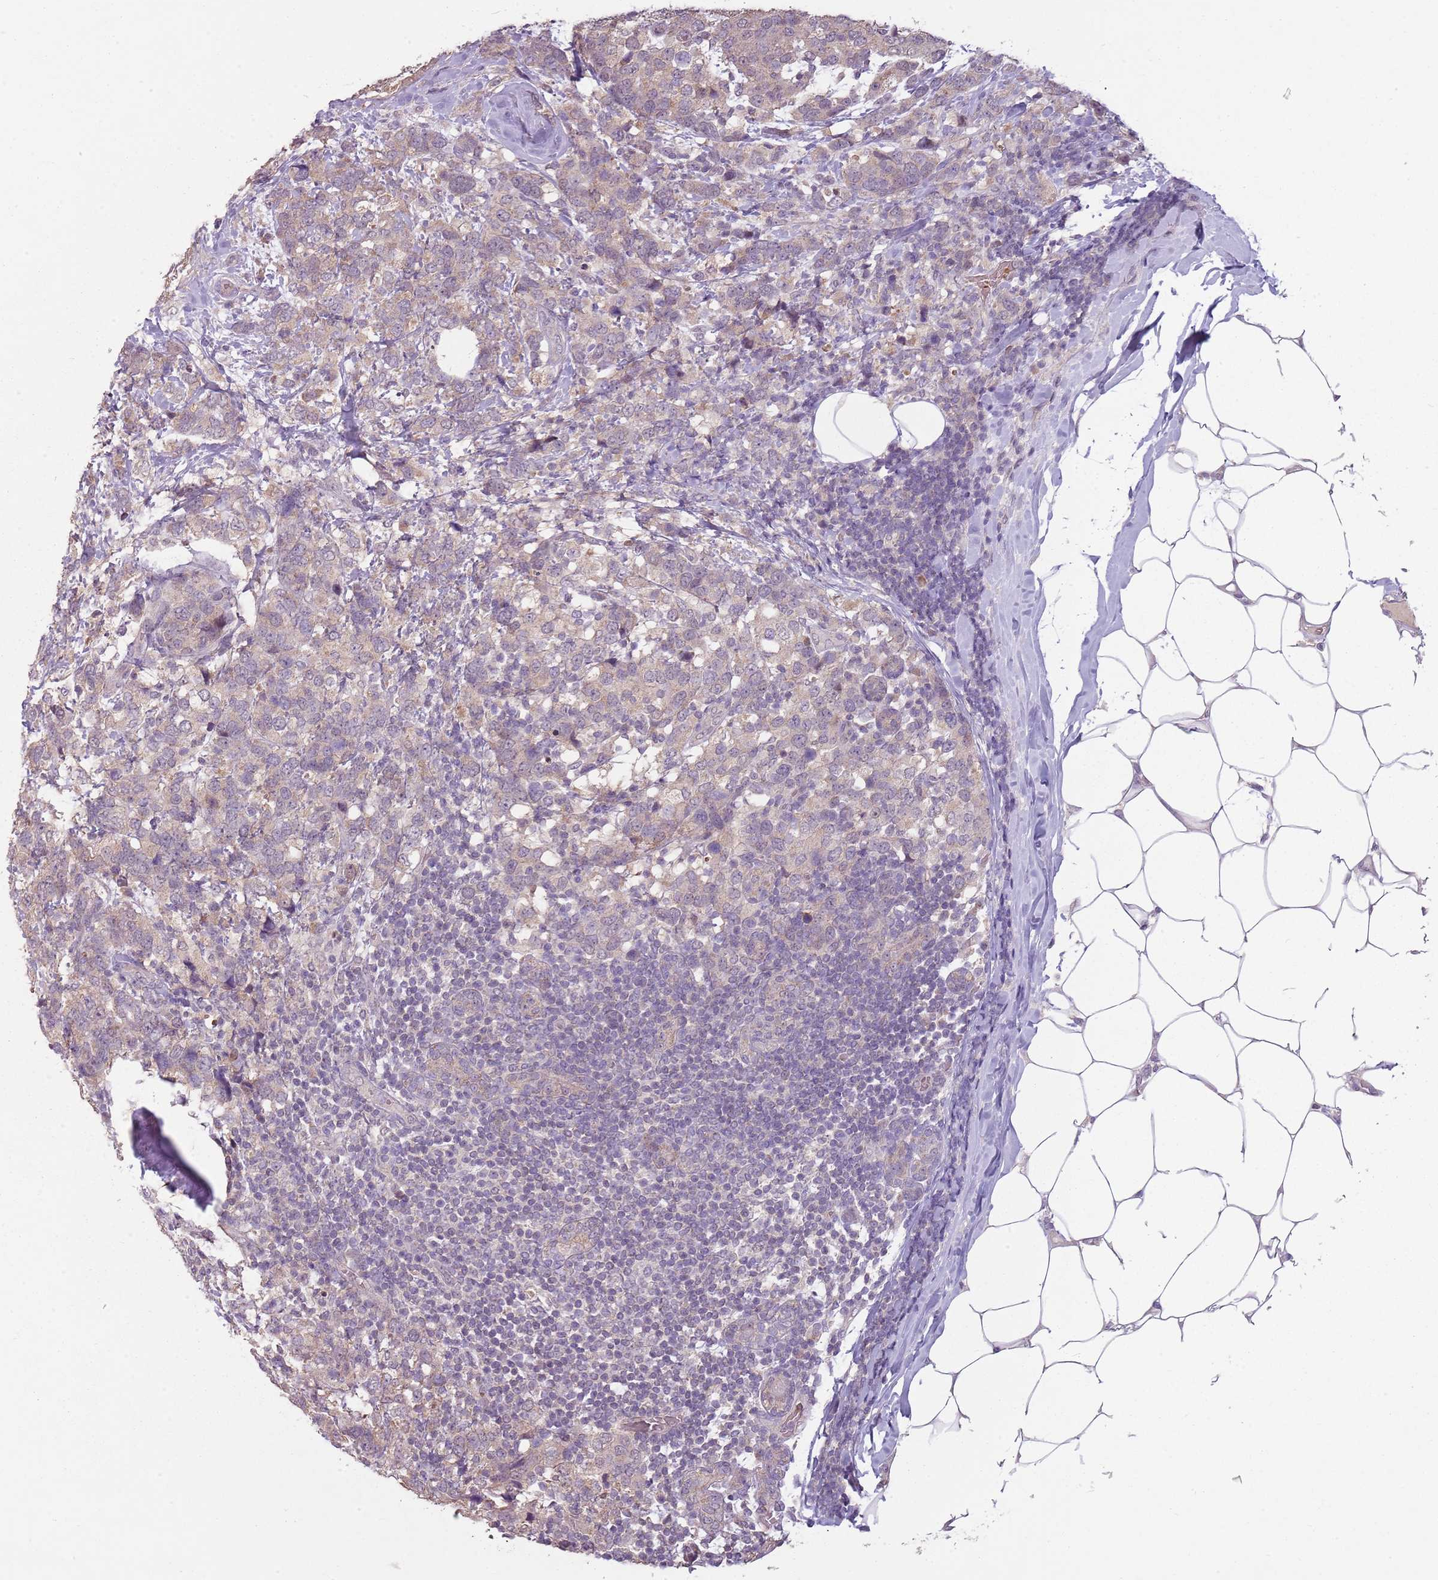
{"staining": {"intensity": "weak", "quantity": "25%-75%", "location": "cytoplasmic/membranous"}, "tissue": "breast cancer", "cell_type": "Tumor cells", "image_type": "cancer", "snomed": [{"axis": "morphology", "description": "Lobular carcinoma"}, {"axis": "topography", "description": "Breast"}], "caption": "DAB (3,3'-diaminobenzidine) immunohistochemical staining of human breast cancer (lobular carcinoma) reveals weak cytoplasmic/membranous protein positivity in about 25%-75% of tumor cells.", "gene": "TEKT4", "patient": {"sex": "female", "age": 59}}